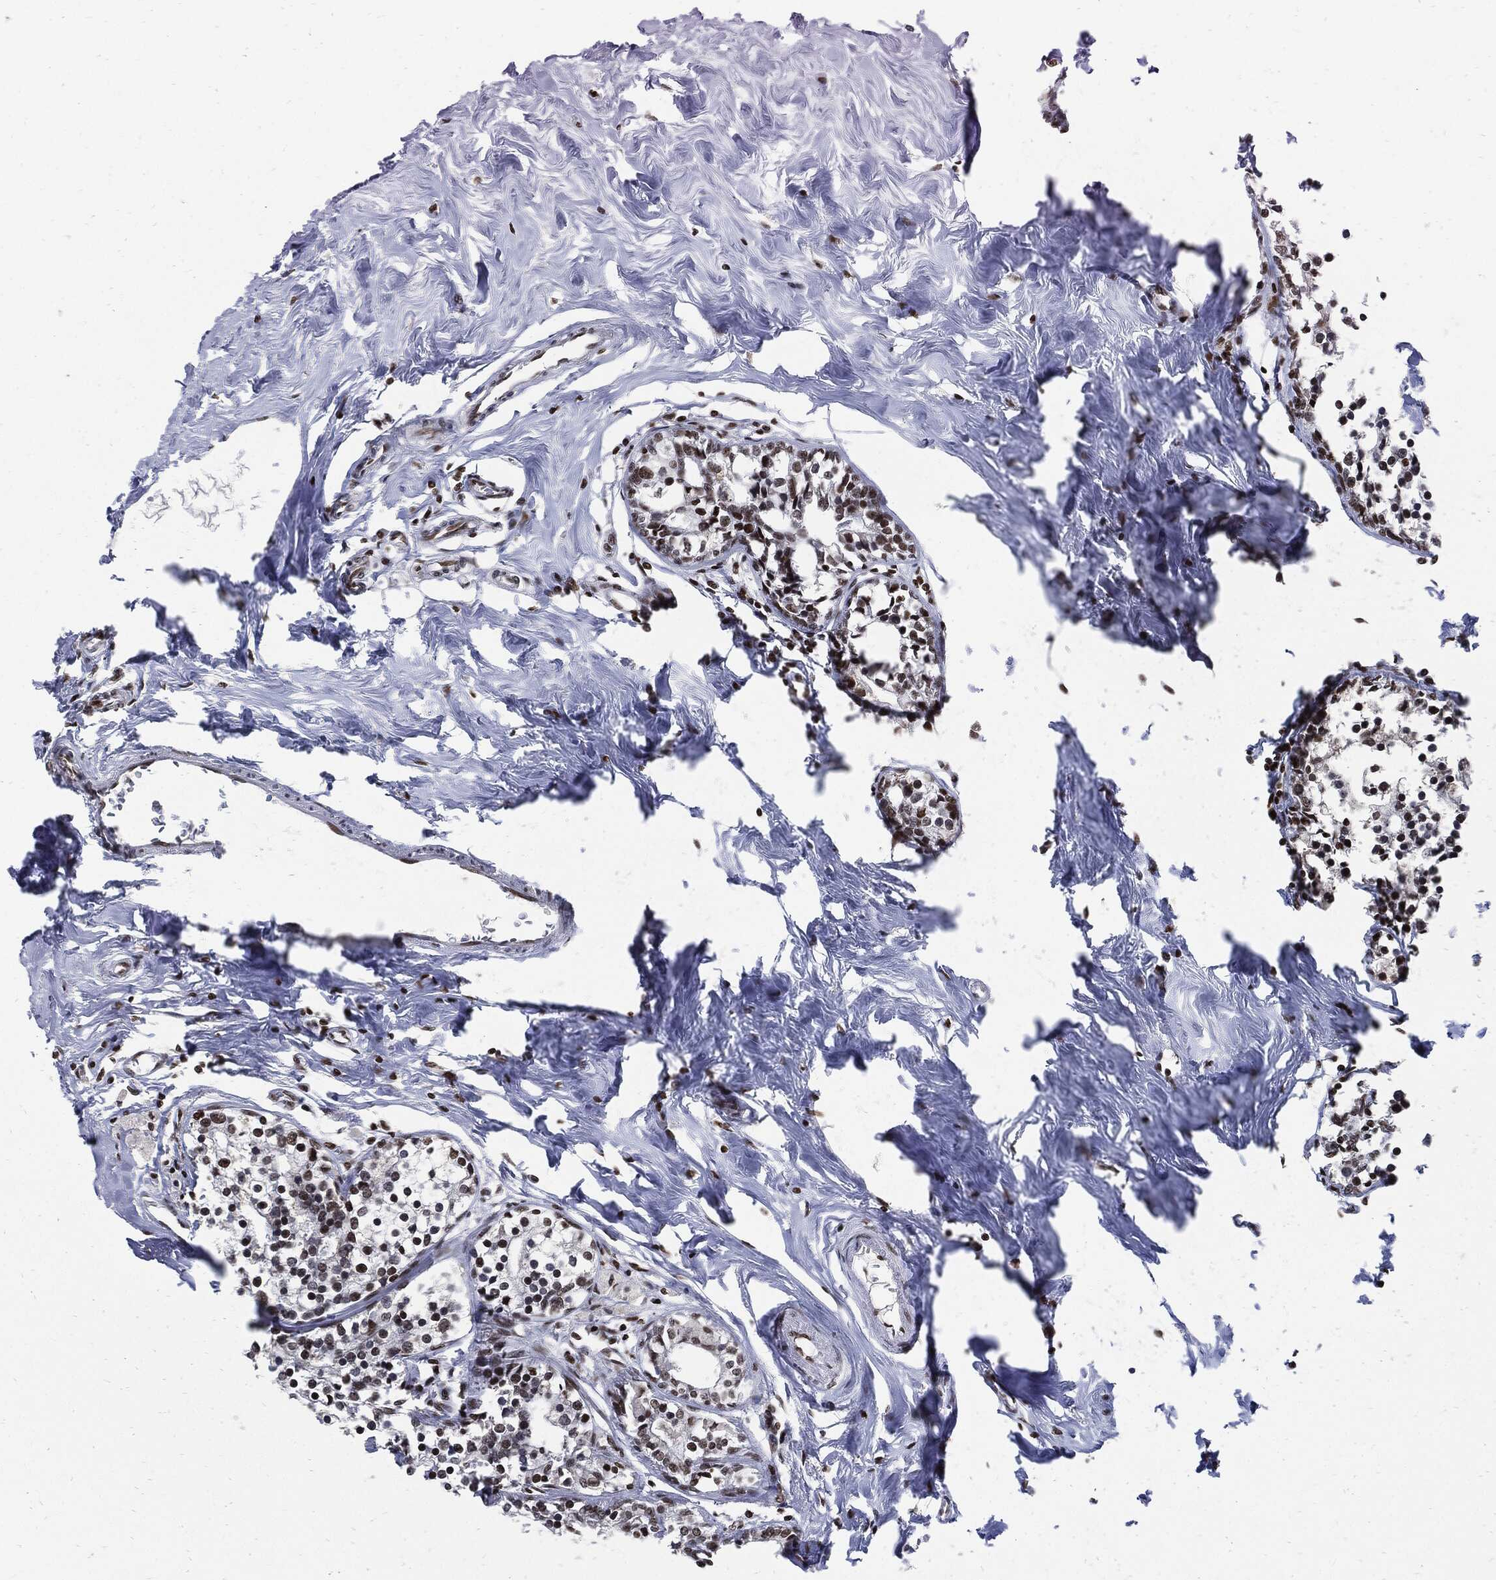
{"staining": {"intensity": "moderate", "quantity": ">75%", "location": "nuclear"}, "tissue": "breast cancer", "cell_type": "Tumor cells", "image_type": "cancer", "snomed": [{"axis": "morphology", "description": "Duct carcinoma"}, {"axis": "topography", "description": "Breast"}], "caption": "Brown immunohistochemical staining in human breast infiltrating ductal carcinoma reveals moderate nuclear positivity in approximately >75% of tumor cells. (Stains: DAB (3,3'-diaminobenzidine) in brown, nuclei in blue, Microscopy: brightfield microscopy at high magnification).", "gene": "TERF2", "patient": {"sex": "female", "age": 85}}